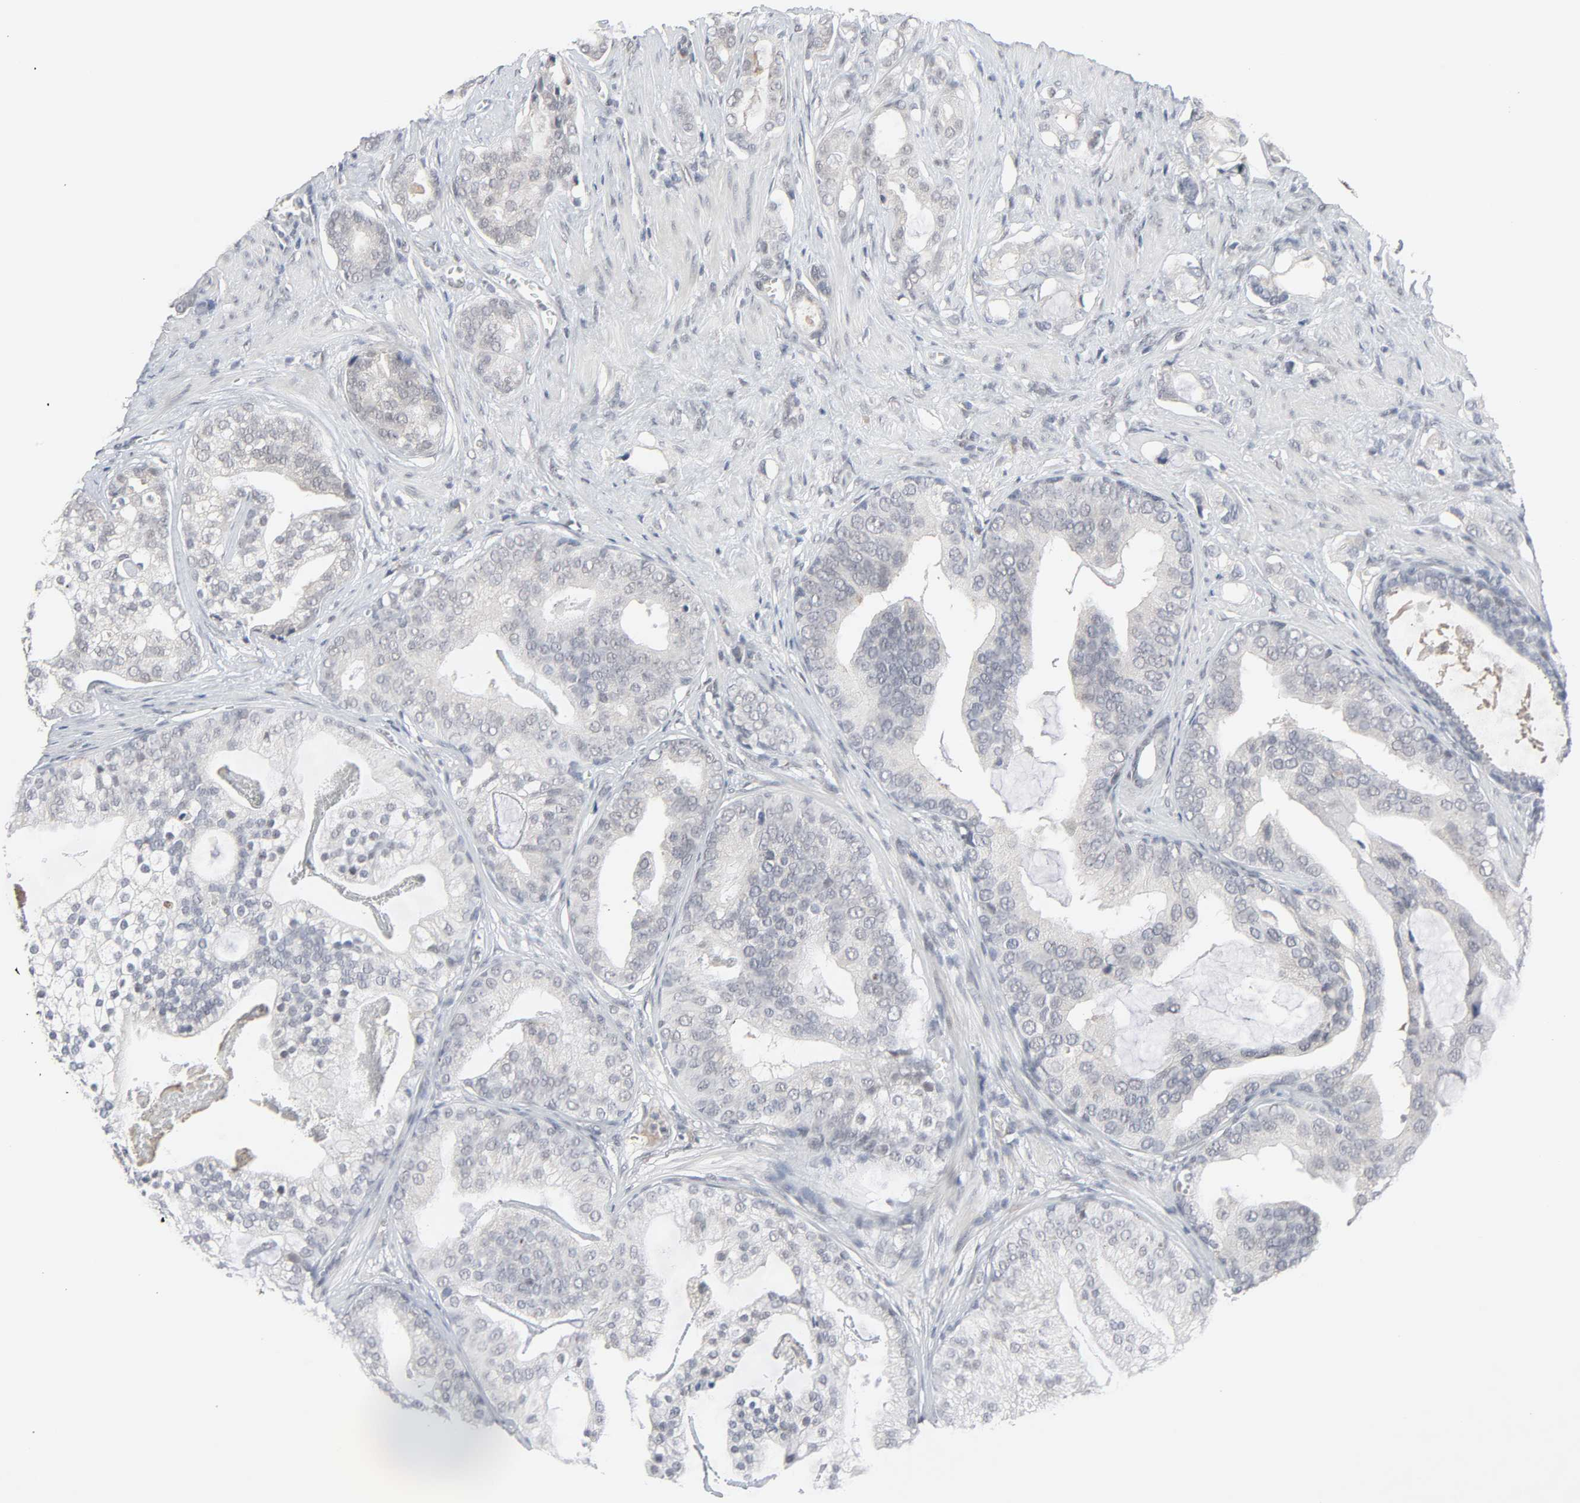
{"staining": {"intensity": "negative", "quantity": "none", "location": "none"}, "tissue": "prostate cancer", "cell_type": "Tumor cells", "image_type": "cancer", "snomed": [{"axis": "morphology", "description": "Adenocarcinoma, Low grade"}, {"axis": "topography", "description": "Prostate"}], "caption": "Immunohistochemistry (IHC) image of prostate adenocarcinoma (low-grade) stained for a protein (brown), which exhibits no positivity in tumor cells.", "gene": "MT3", "patient": {"sex": "male", "age": 58}}